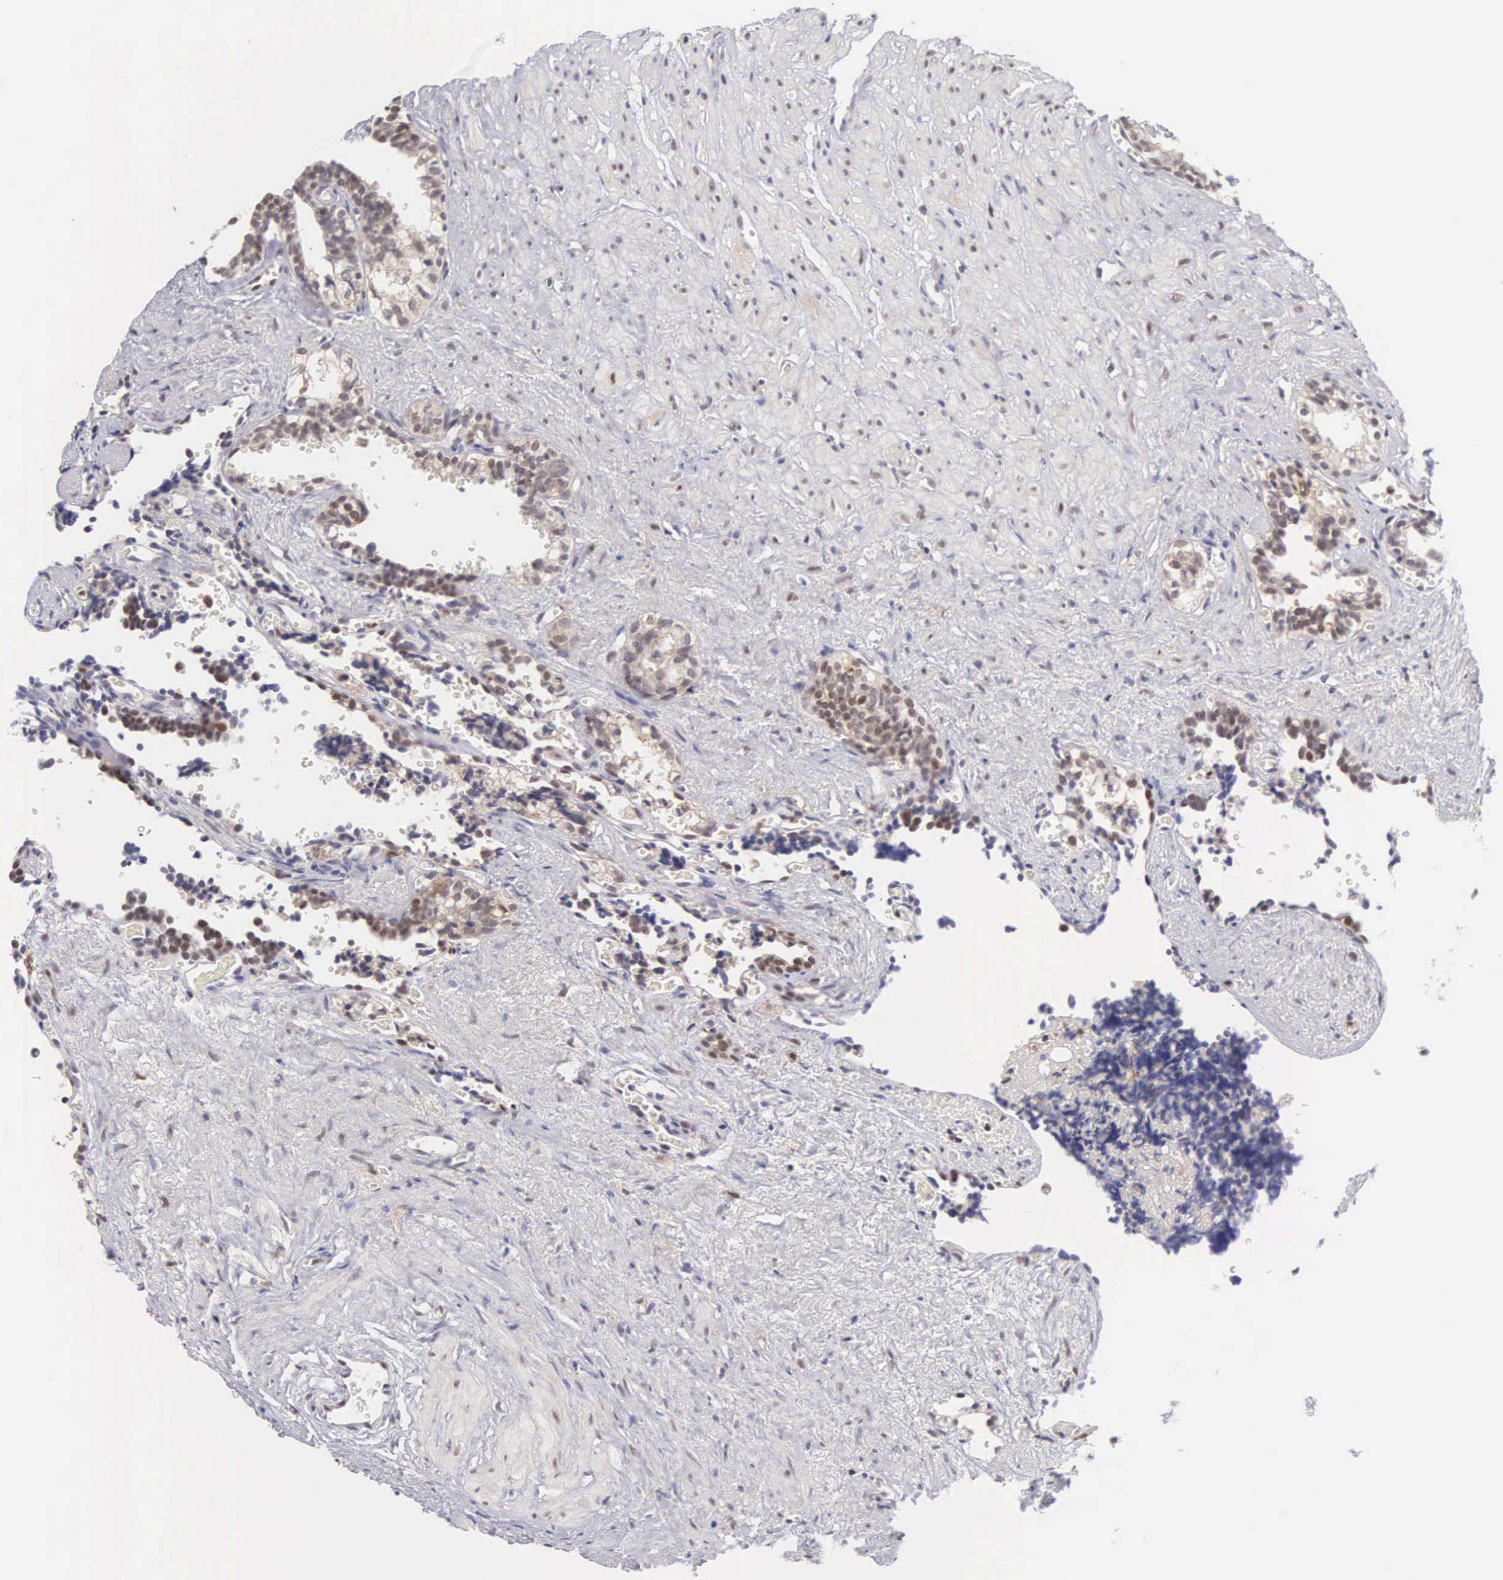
{"staining": {"intensity": "moderate", "quantity": ">75%", "location": "cytoplasmic/membranous,nuclear"}, "tissue": "seminal vesicle", "cell_type": "Glandular cells", "image_type": "normal", "snomed": [{"axis": "morphology", "description": "Normal tissue, NOS"}, {"axis": "topography", "description": "Seminal veicle"}], "caption": "Immunohistochemistry (IHC) staining of benign seminal vesicle, which exhibits medium levels of moderate cytoplasmic/membranous,nuclear staining in about >75% of glandular cells indicating moderate cytoplasmic/membranous,nuclear protein staining. The staining was performed using DAB (3,3'-diaminobenzidine) (brown) for protein detection and nuclei were counterstained in hematoxylin (blue).", "gene": "GRK3", "patient": {"sex": "male", "age": 60}}